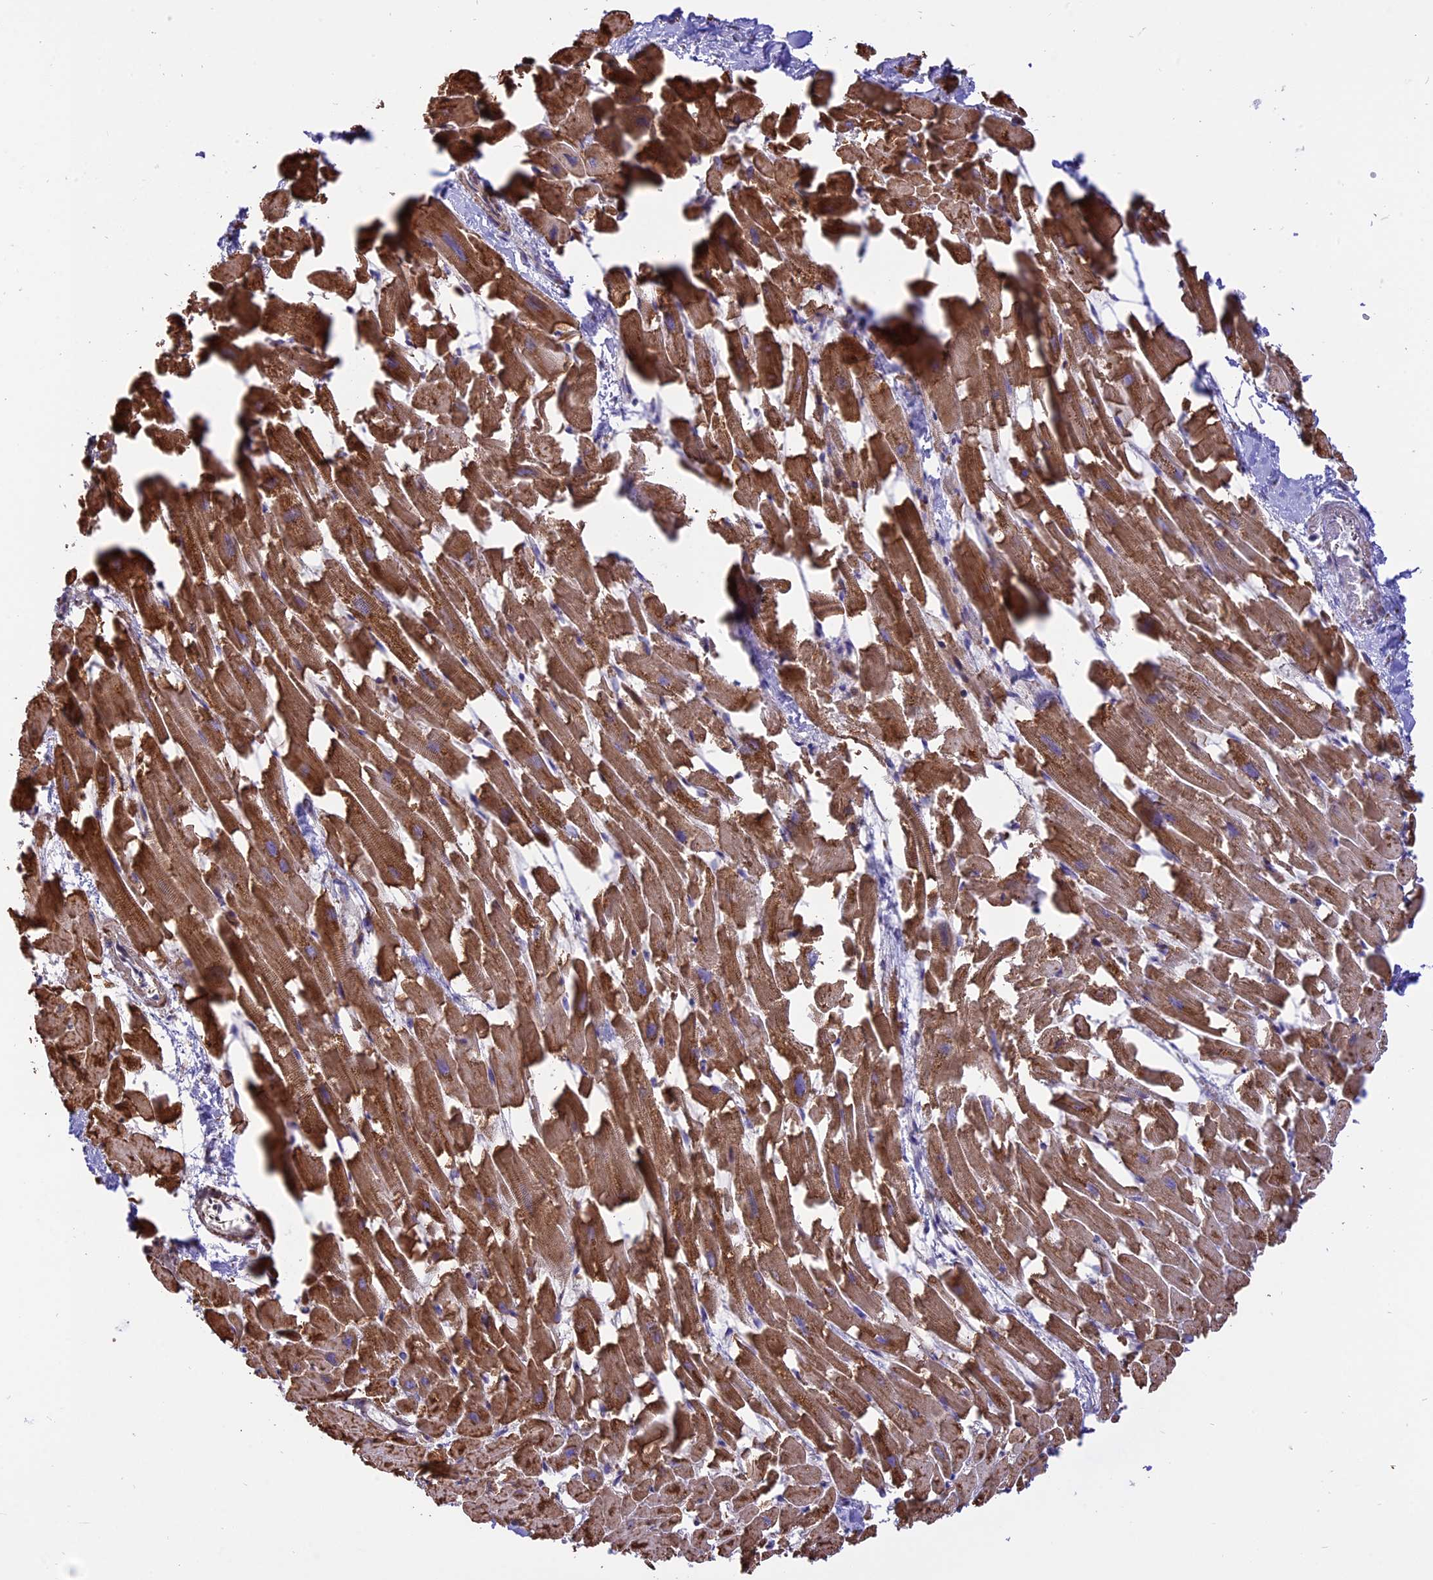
{"staining": {"intensity": "strong", "quantity": ">75%", "location": "cytoplasmic/membranous"}, "tissue": "heart muscle", "cell_type": "Cardiomyocytes", "image_type": "normal", "snomed": [{"axis": "morphology", "description": "Normal tissue, NOS"}, {"axis": "topography", "description": "Heart"}], "caption": "Immunohistochemical staining of benign human heart muscle shows strong cytoplasmic/membranous protein expression in about >75% of cardiomyocytes. The staining is performed using DAB (3,3'-diaminobenzidine) brown chromogen to label protein expression. The nuclei are counter-stained blue using hematoxylin.", "gene": "TTC4", "patient": {"sex": "female", "age": 64}}